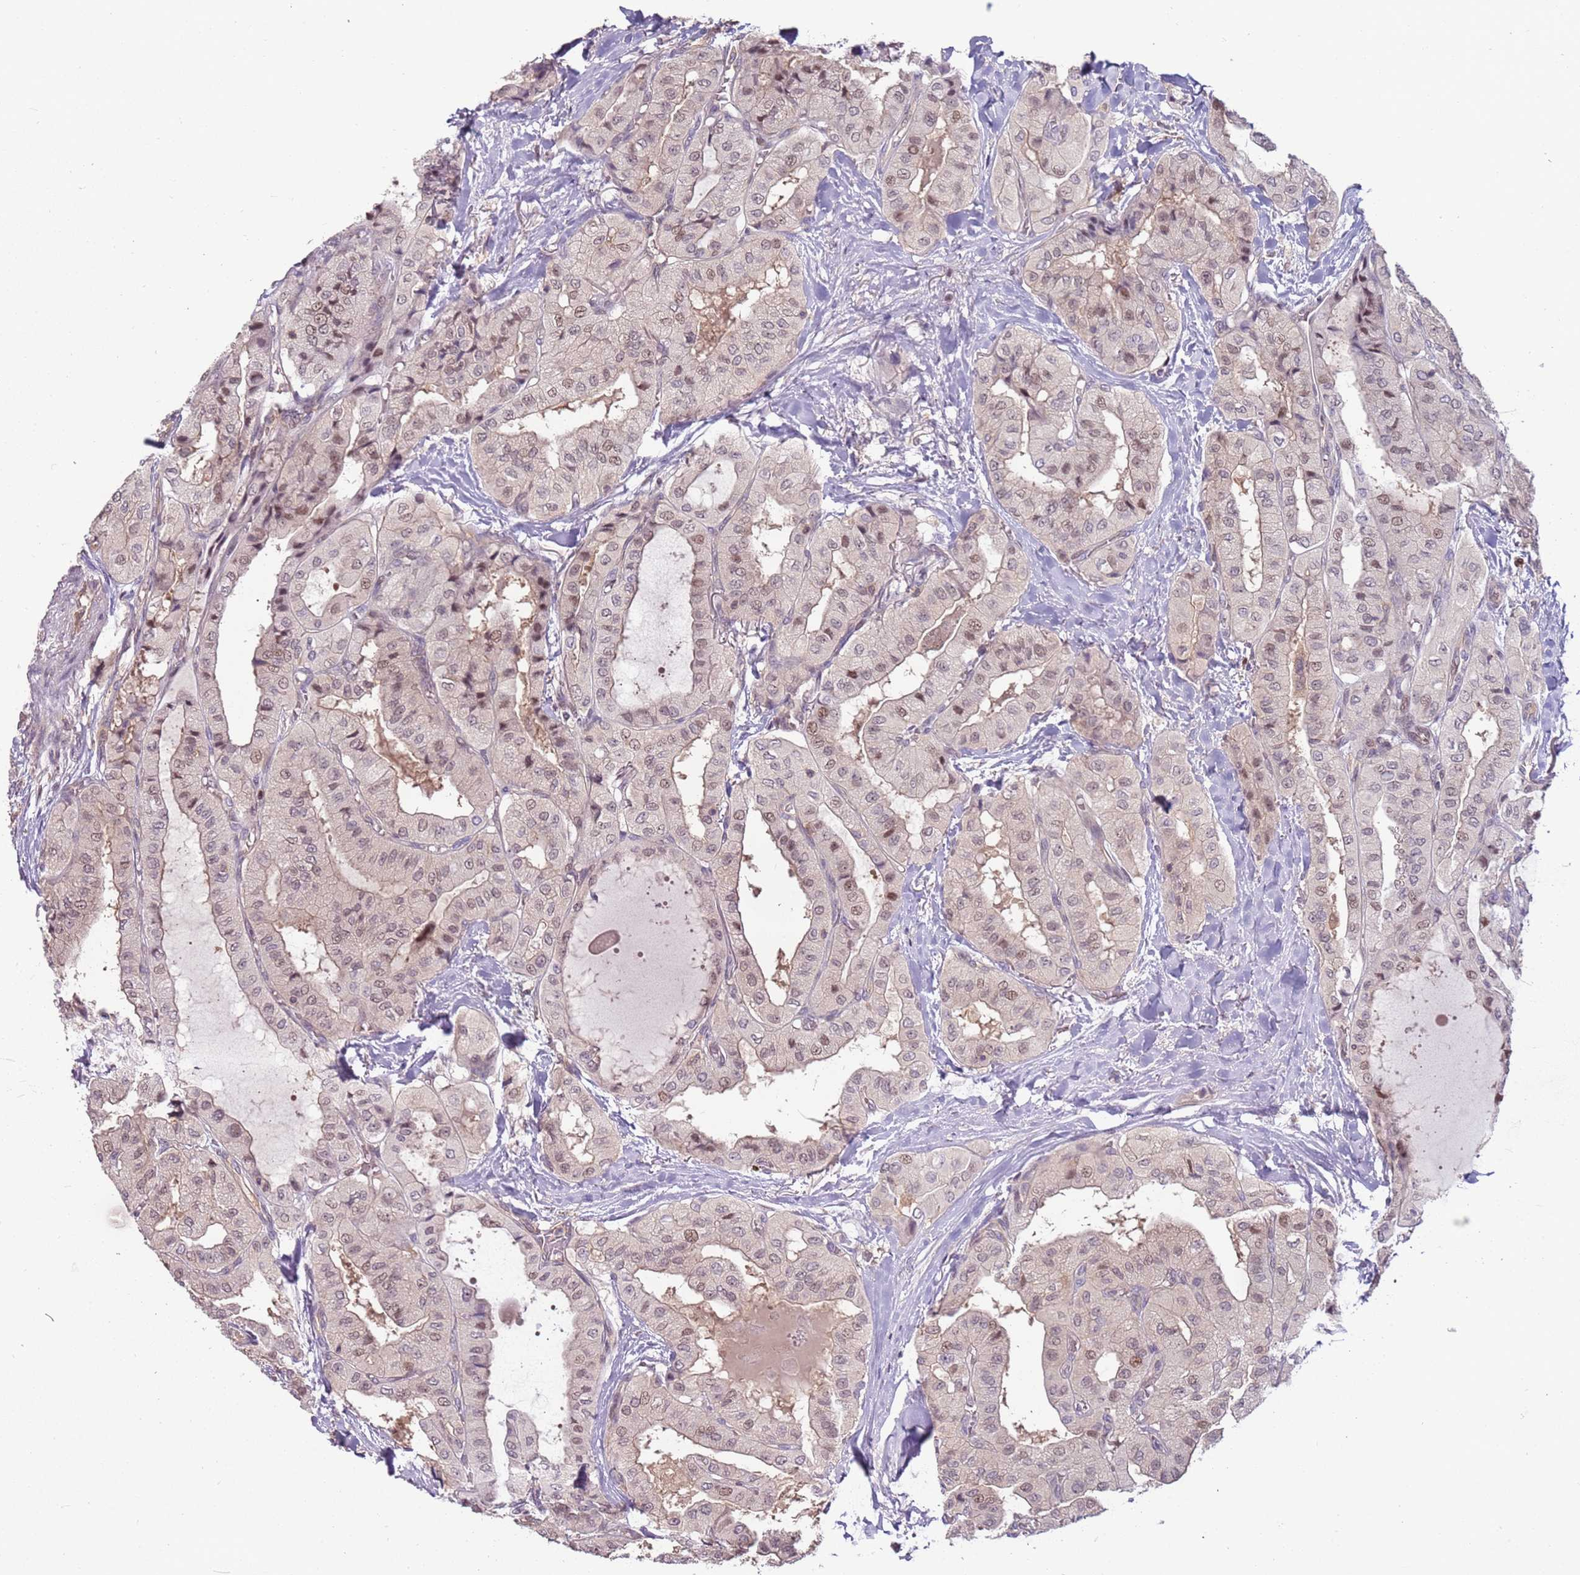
{"staining": {"intensity": "weak", "quantity": ">75%", "location": "nuclear"}, "tissue": "thyroid cancer", "cell_type": "Tumor cells", "image_type": "cancer", "snomed": [{"axis": "morphology", "description": "Papillary adenocarcinoma, NOS"}, {"axis": "topography", "description": "Thyroid gland"}], "caption": "An immunohistochemistry (IHC) histopathology image of neoplastic tissue is shown. Protein staining in brown labels weak nuclear positivity in thyroid cancer (papillary adenocarcinoma) within tumor cells.", "gene": "GSTO2", "patient": {"sex": "female", "age": 59}}